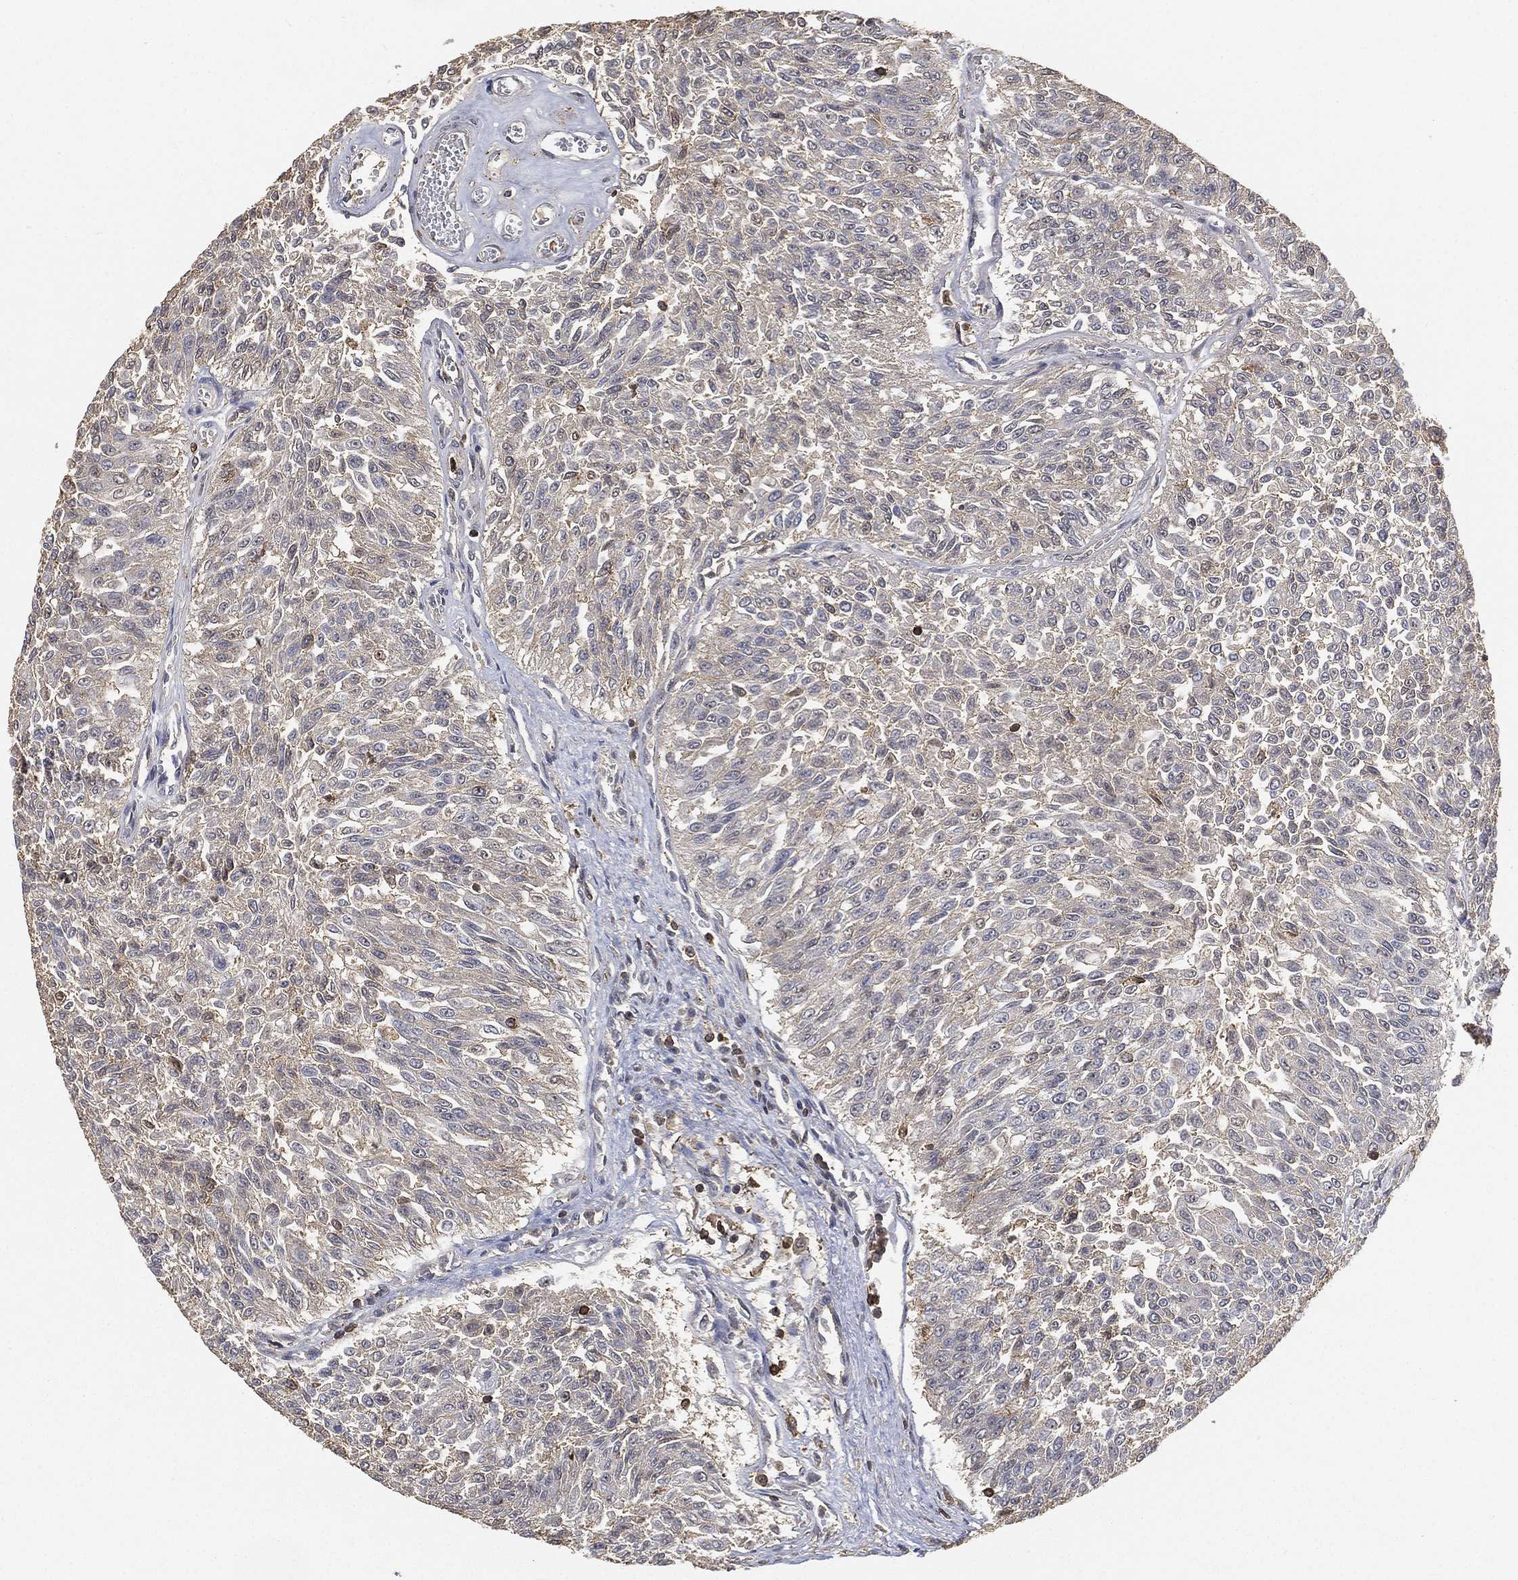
{"staining": {"intensity": "negative", "quantity": "none", "location": "none"}, "tissue": "urothelial cancer", "cell_type": "Tumor cells", "image_type": "cancer", "snomed": [{"axis": "morphology", "description": "Urothelial carcinoma, Low grade"}, {"axis": "topography", "description": "Urinary bladder"}], "caption": "A high-resolution histopathology image shows immunohistochemistry (IHC) staining of urothelial carcinoma (low-grade), which shows no significant staining in tumor cells.", "gene": "CRYL1", "patient": {"sex": "male", "age": 78}}